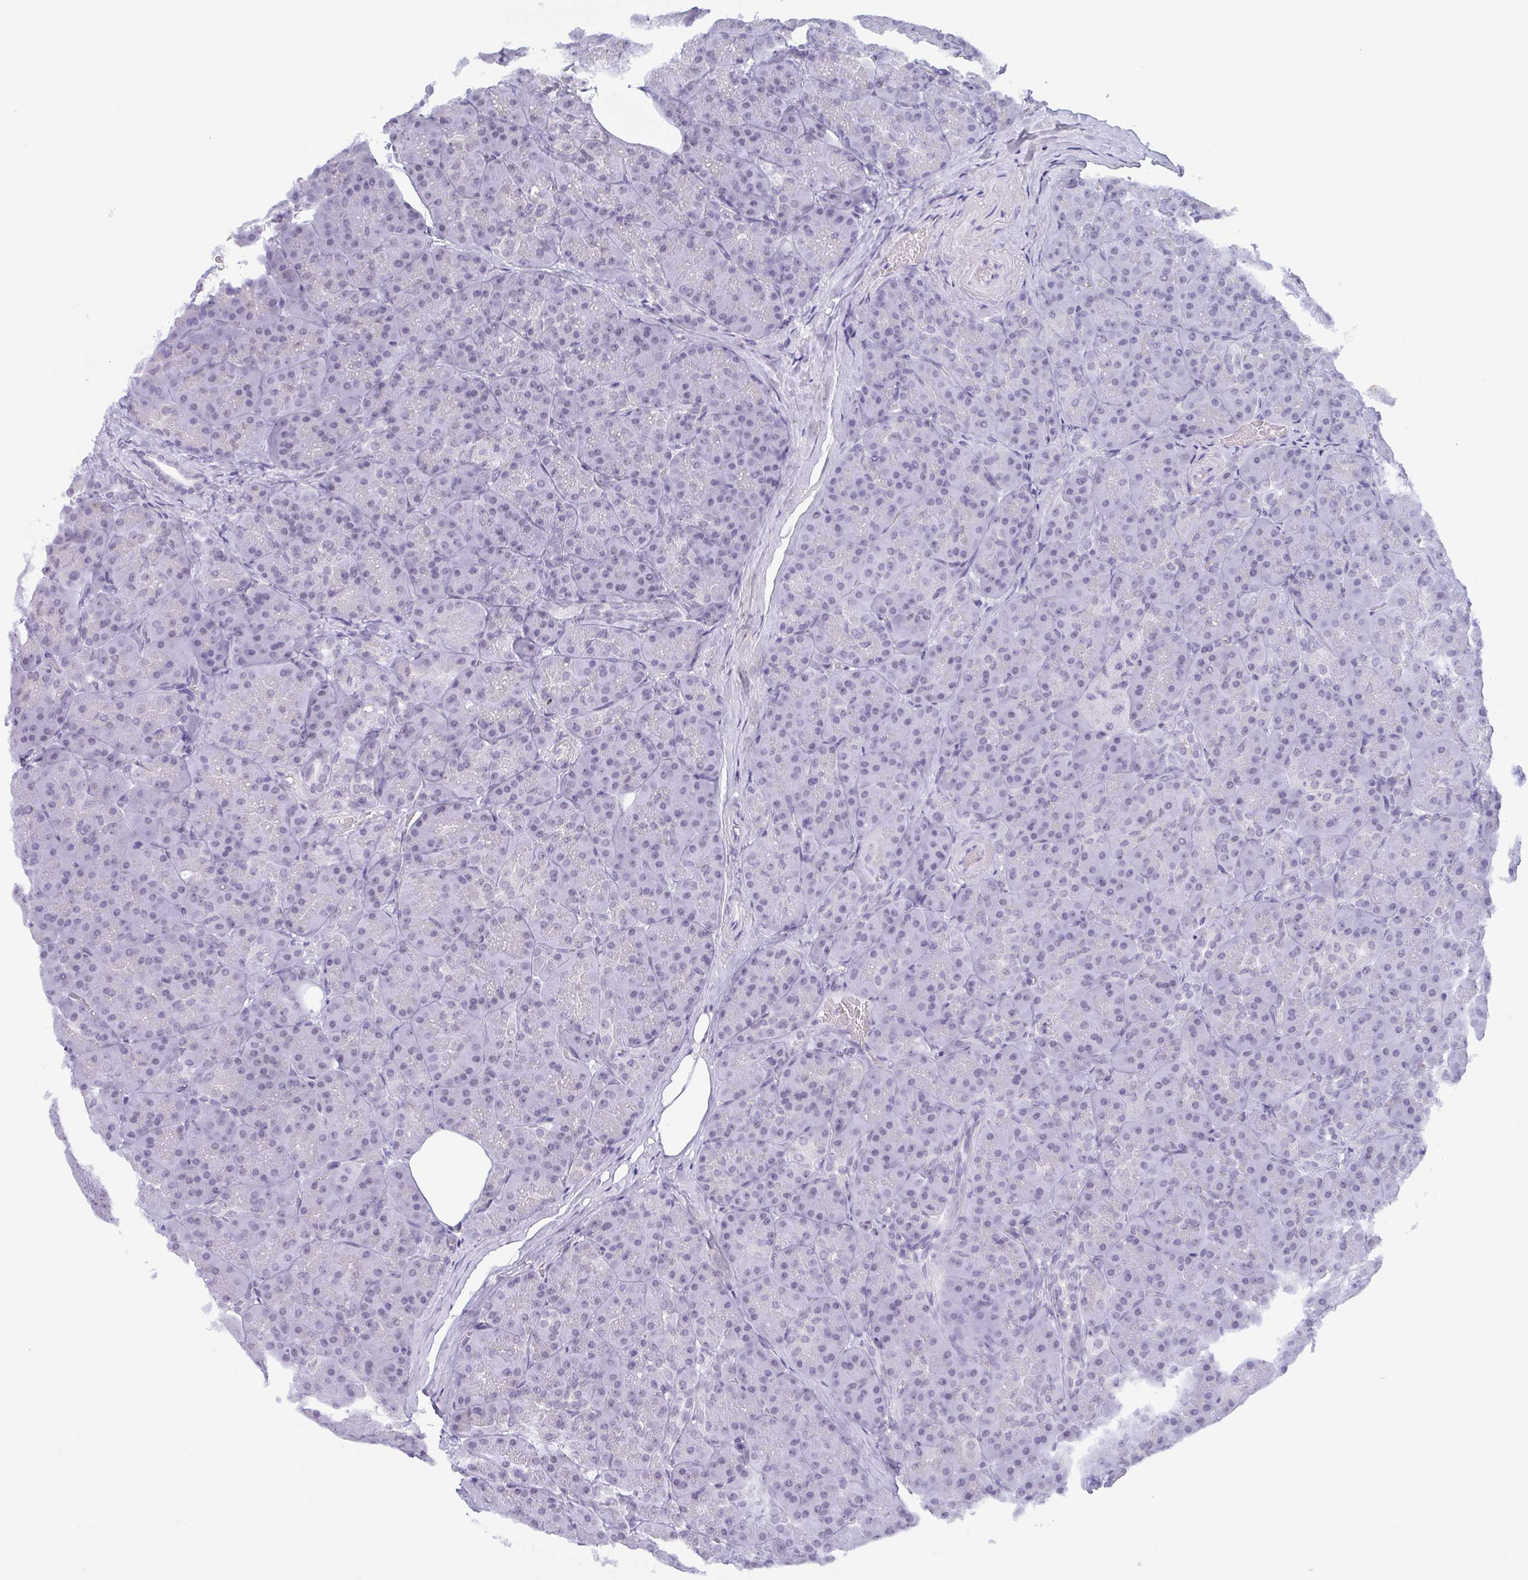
{"staining": {"intensity": "weak", "quantity": "<25%", "location": "nuclear"}, "tissue": "pancreas", "cell_type": "Exocrine glandular cells", "image_type": "normal", "snomed": [{"axis": "morphology", "description": "Normal tissue, NOS"}, {"axis": "topography", "description": "Pancreas"}], "caption": "Immunohistochemical staining of benign pancreas demonstrates no significant expression in exocrine glandular cells. The staining is performed using DAB brown chromogen with nuclei counter-stained in using hematoxylin.", "gene": "BZW1", "patient": {"sex": "male", "age": 57}}